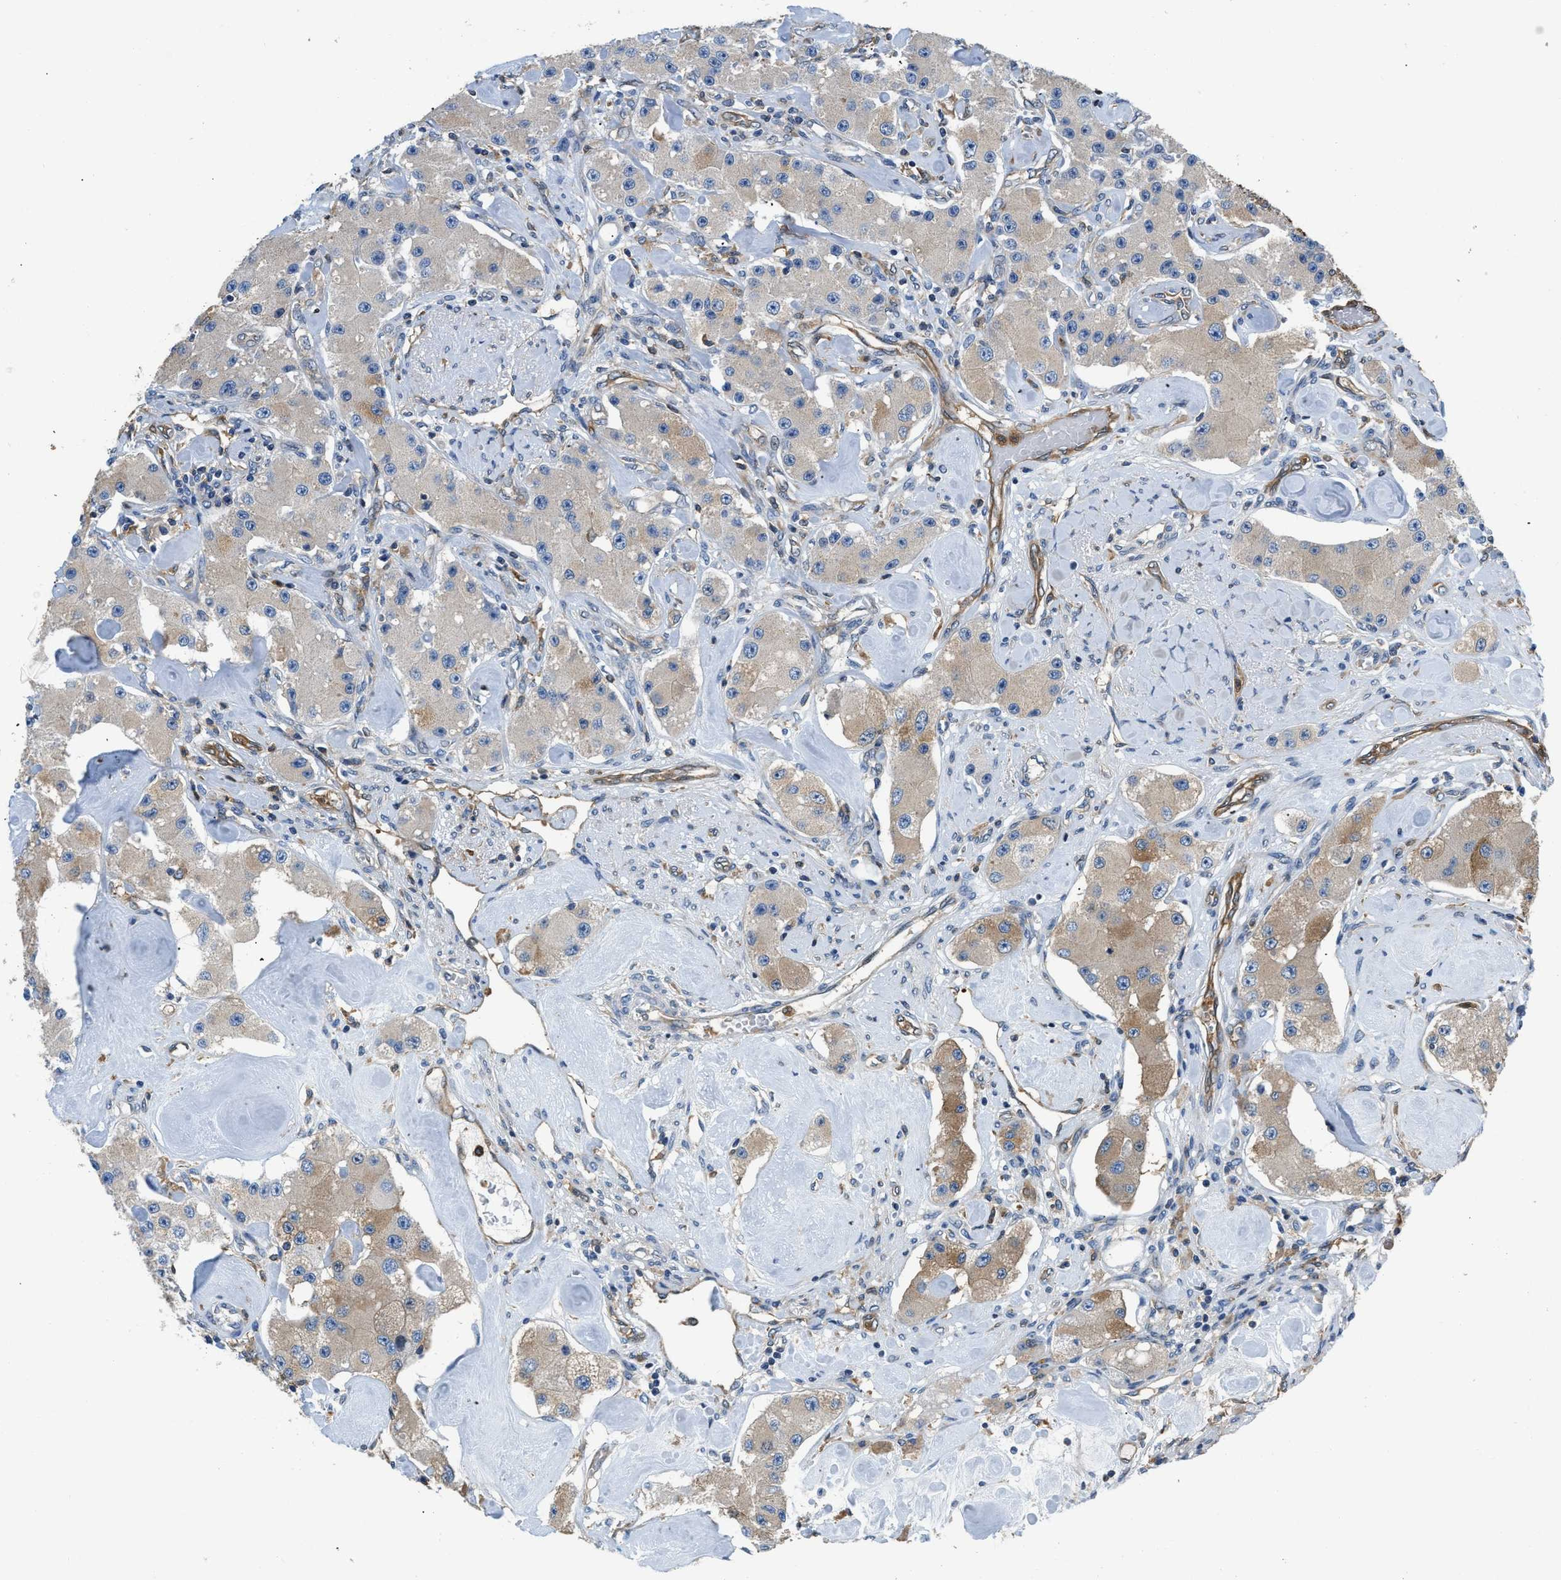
{"staining": {"intensity": "moderate", "quantity": "<25%", "location": "cytoplasmic/membranous"}, "tissue": "carcinoid", "cell_type": "Tumor cells", "image_type": "cancer", "snomed": [{"axis": "morphology", "description": "Carcinoid, malignant, NOS"}, {"axis": "topography", "description": "Pancreas"}], "caption": "Protein expression analysis of human carcinoid reveals moderate cytoplasmic/membranous staining in approximately <25% of tumor cells.", "gene": "PKM", "patient": {"sex": "male", "age": 41}}